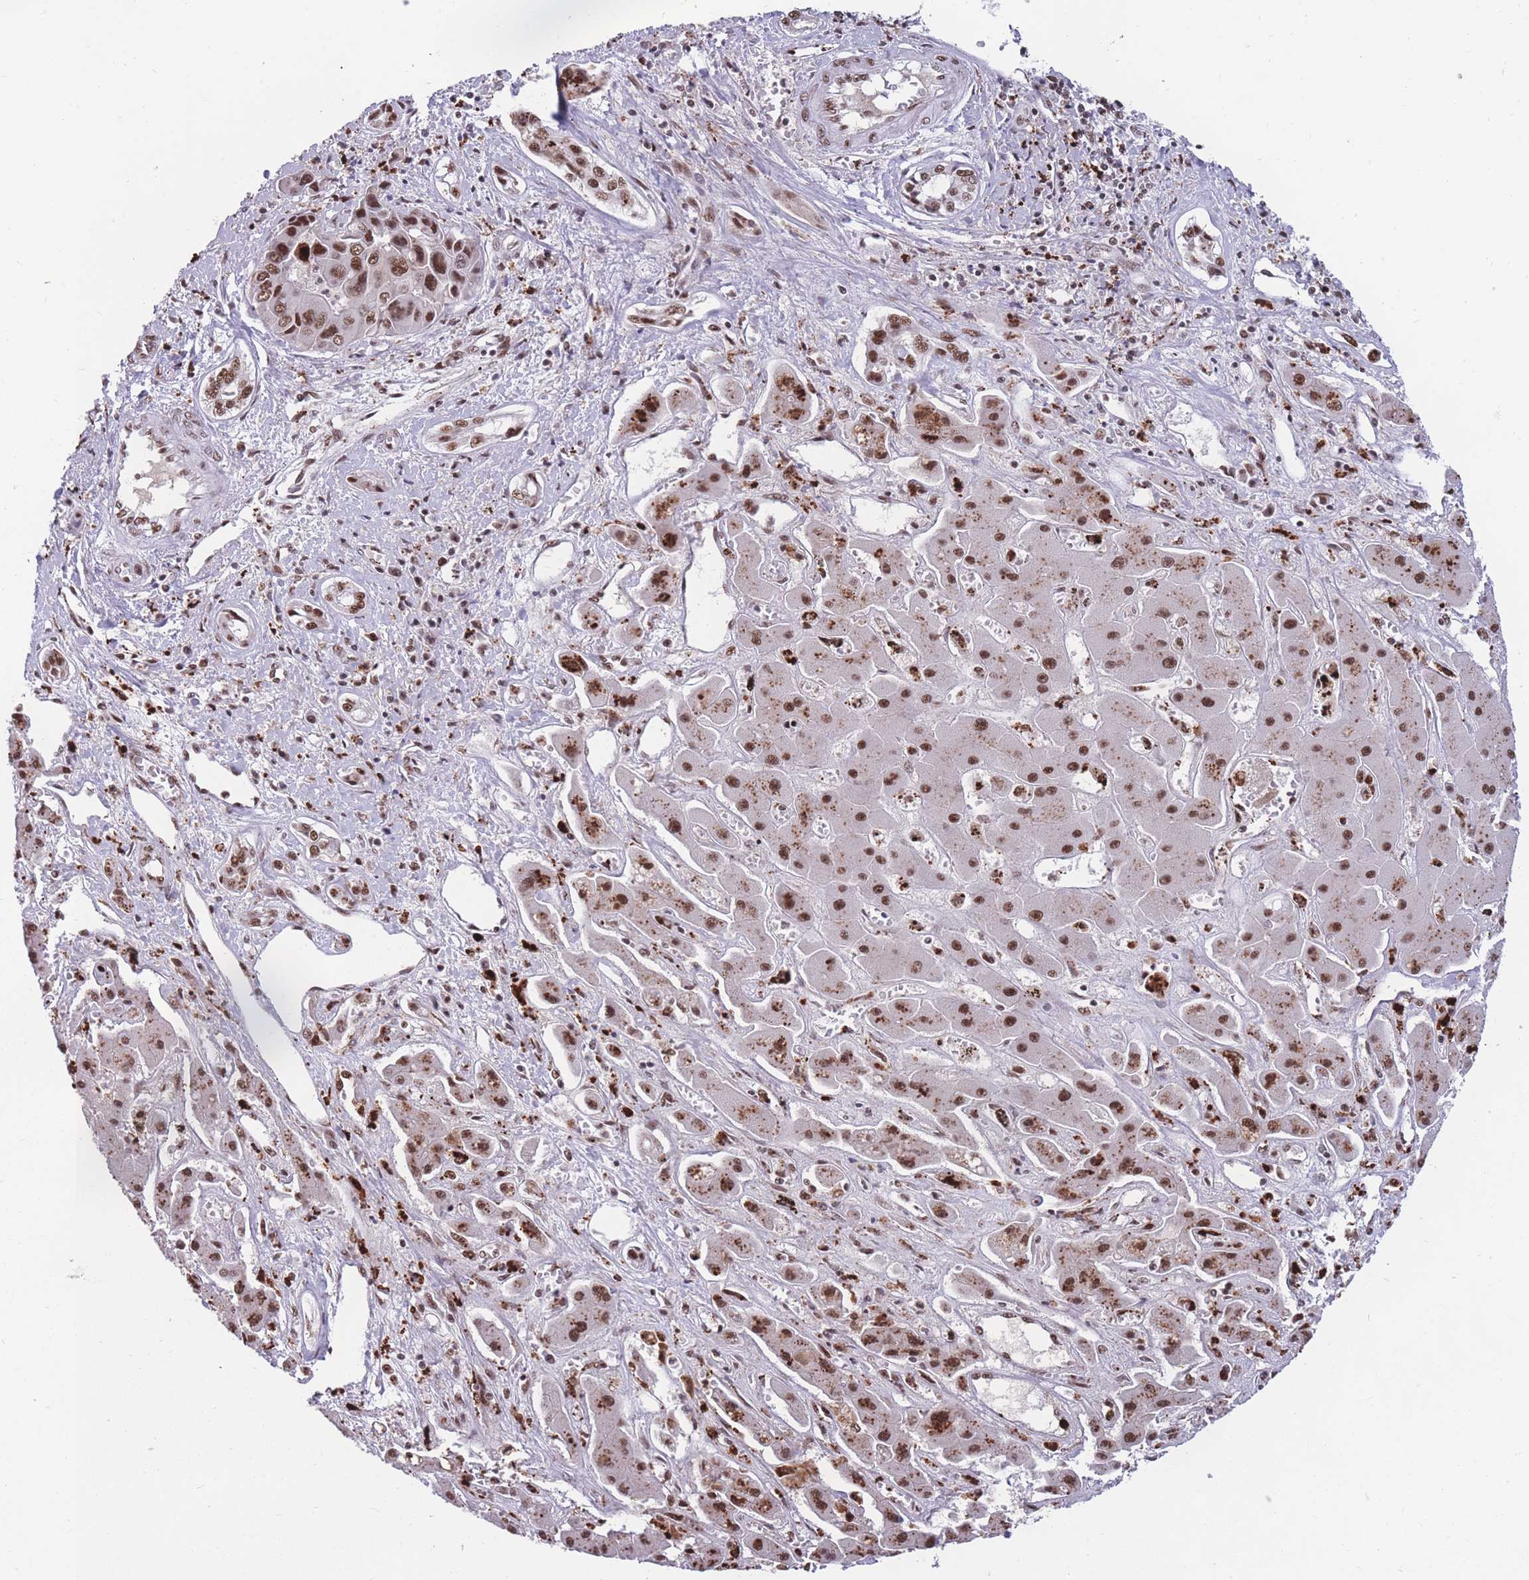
{"staining": {"intensity": "moderate", "quantity": ">75%", "location": "nuclear"}, "tissue": "liver cancer", "cell_type": "Tumor cells", "image_type": "cancer", "snomed": [{"axis": "morphology", "description": "Cholangiocarcinoma"}, {"axis": "topography", "description": "Liver"}], "caption": "Immunohistochemical staining of human cholangiocarcinoma (liver) exhibits moderate nuclear protein positivity in approximately >75% of tumor cells.", "gene": "PRPF19", "patient": {"sex": "male", "age": 67}}